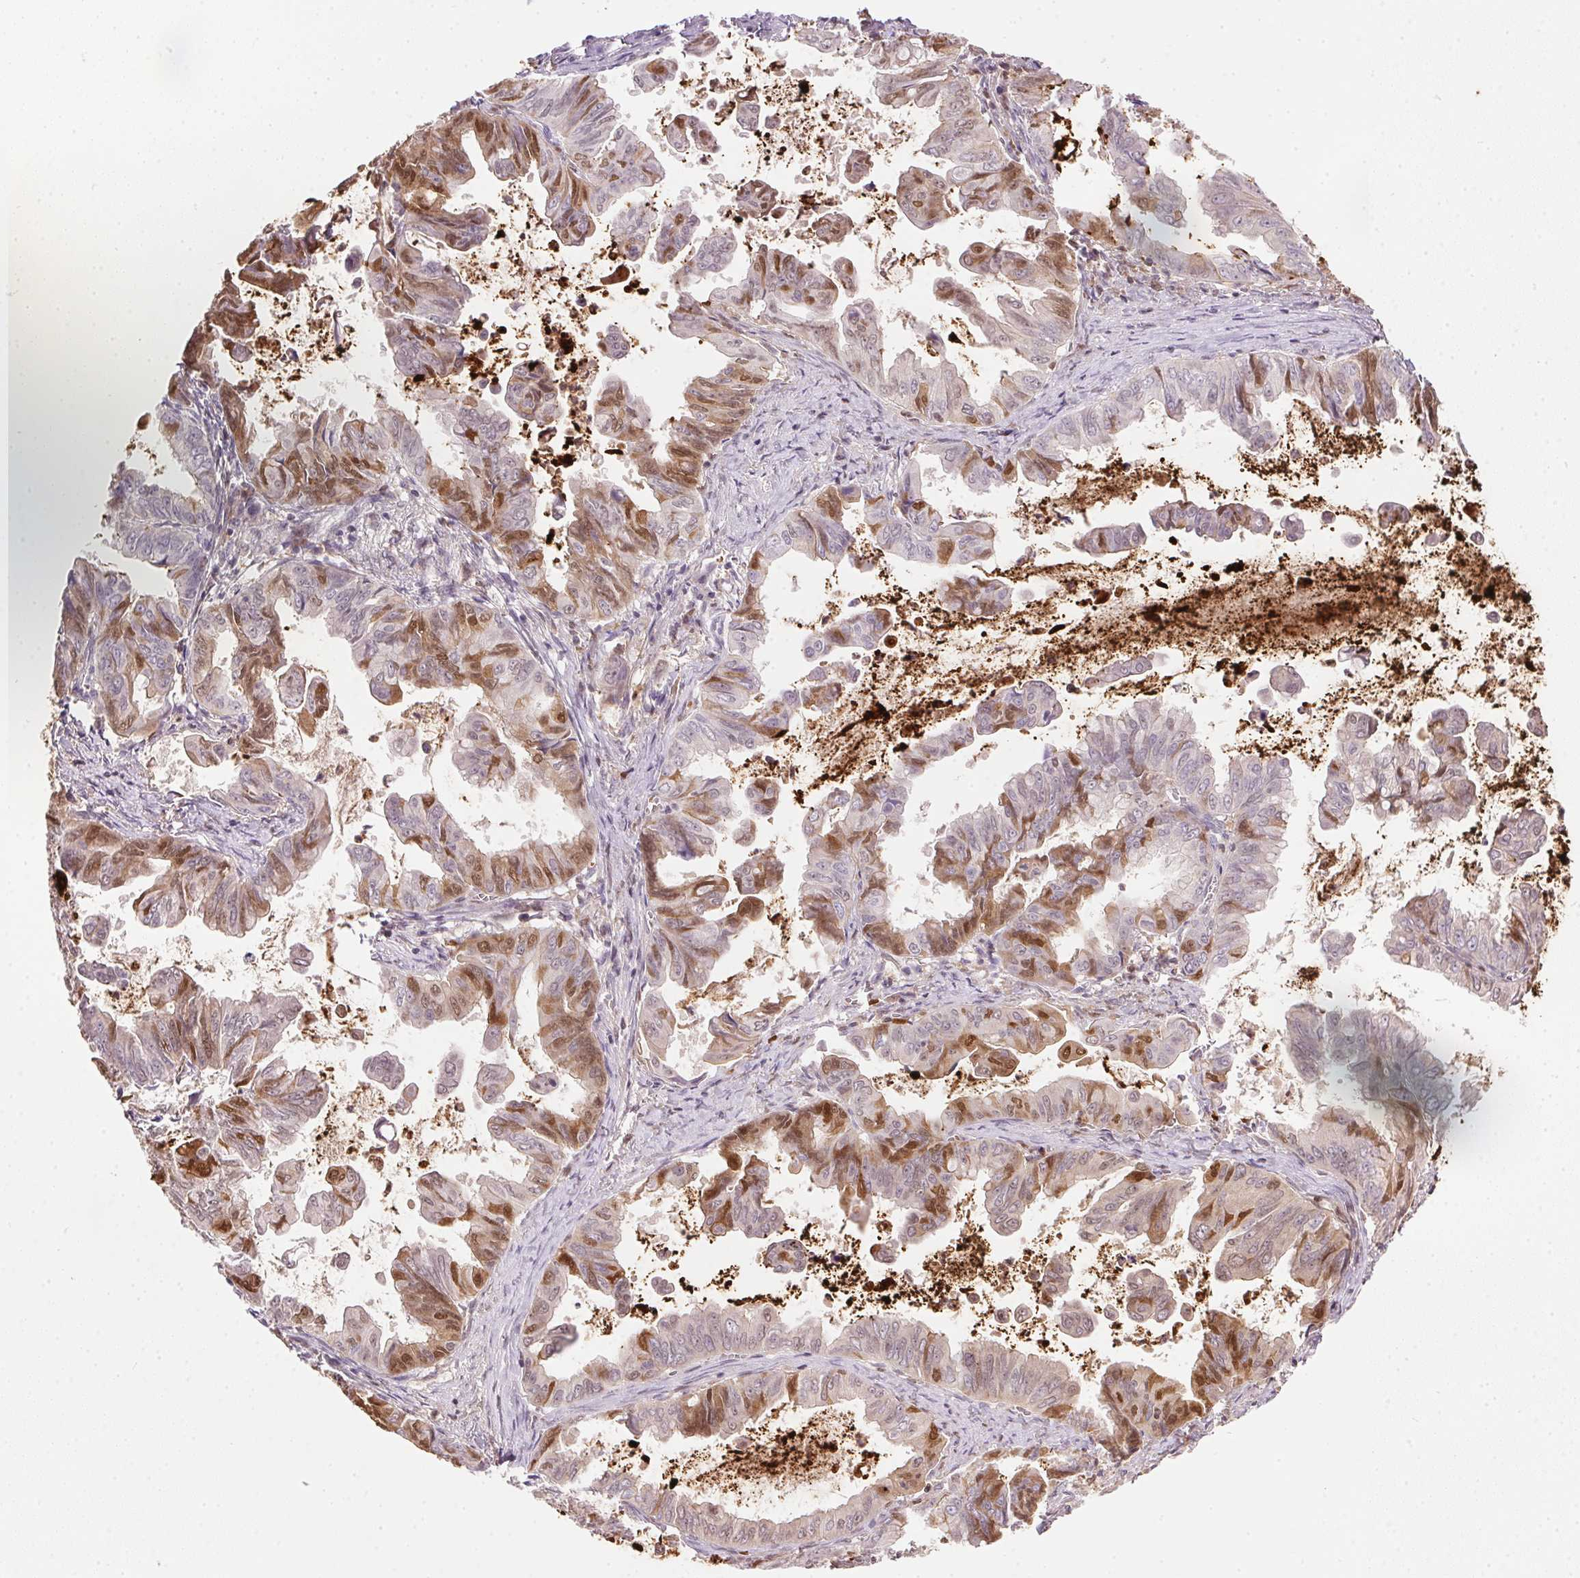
{"staining": {"intensity": "moderate", "quantity": "25%-75%", "location": "cytoplasmic/membranous,nuclear"}, "tissue": "stomach cancer", "cell_type": "Tumor cells", "image_type": "cancer", "snomed": [{"axis": "morphology", "description": "Adenocarcinoma, NOS"}, {"axis": "topography", "description": "Stomach, upper"}], "caption": "Immunohistochemical staining of adenocarcinoma (stomach) shows moderate cytoplasmic/membranous and nuclear protein positivity in about 25%-75% of tumor cells. Using DAB (brown) and hematoxylin (blue) stains, captured at high magnification using brightfield microscopy.", "gene": "ORM1", "patient": {"sex": "male", "age": 80}}